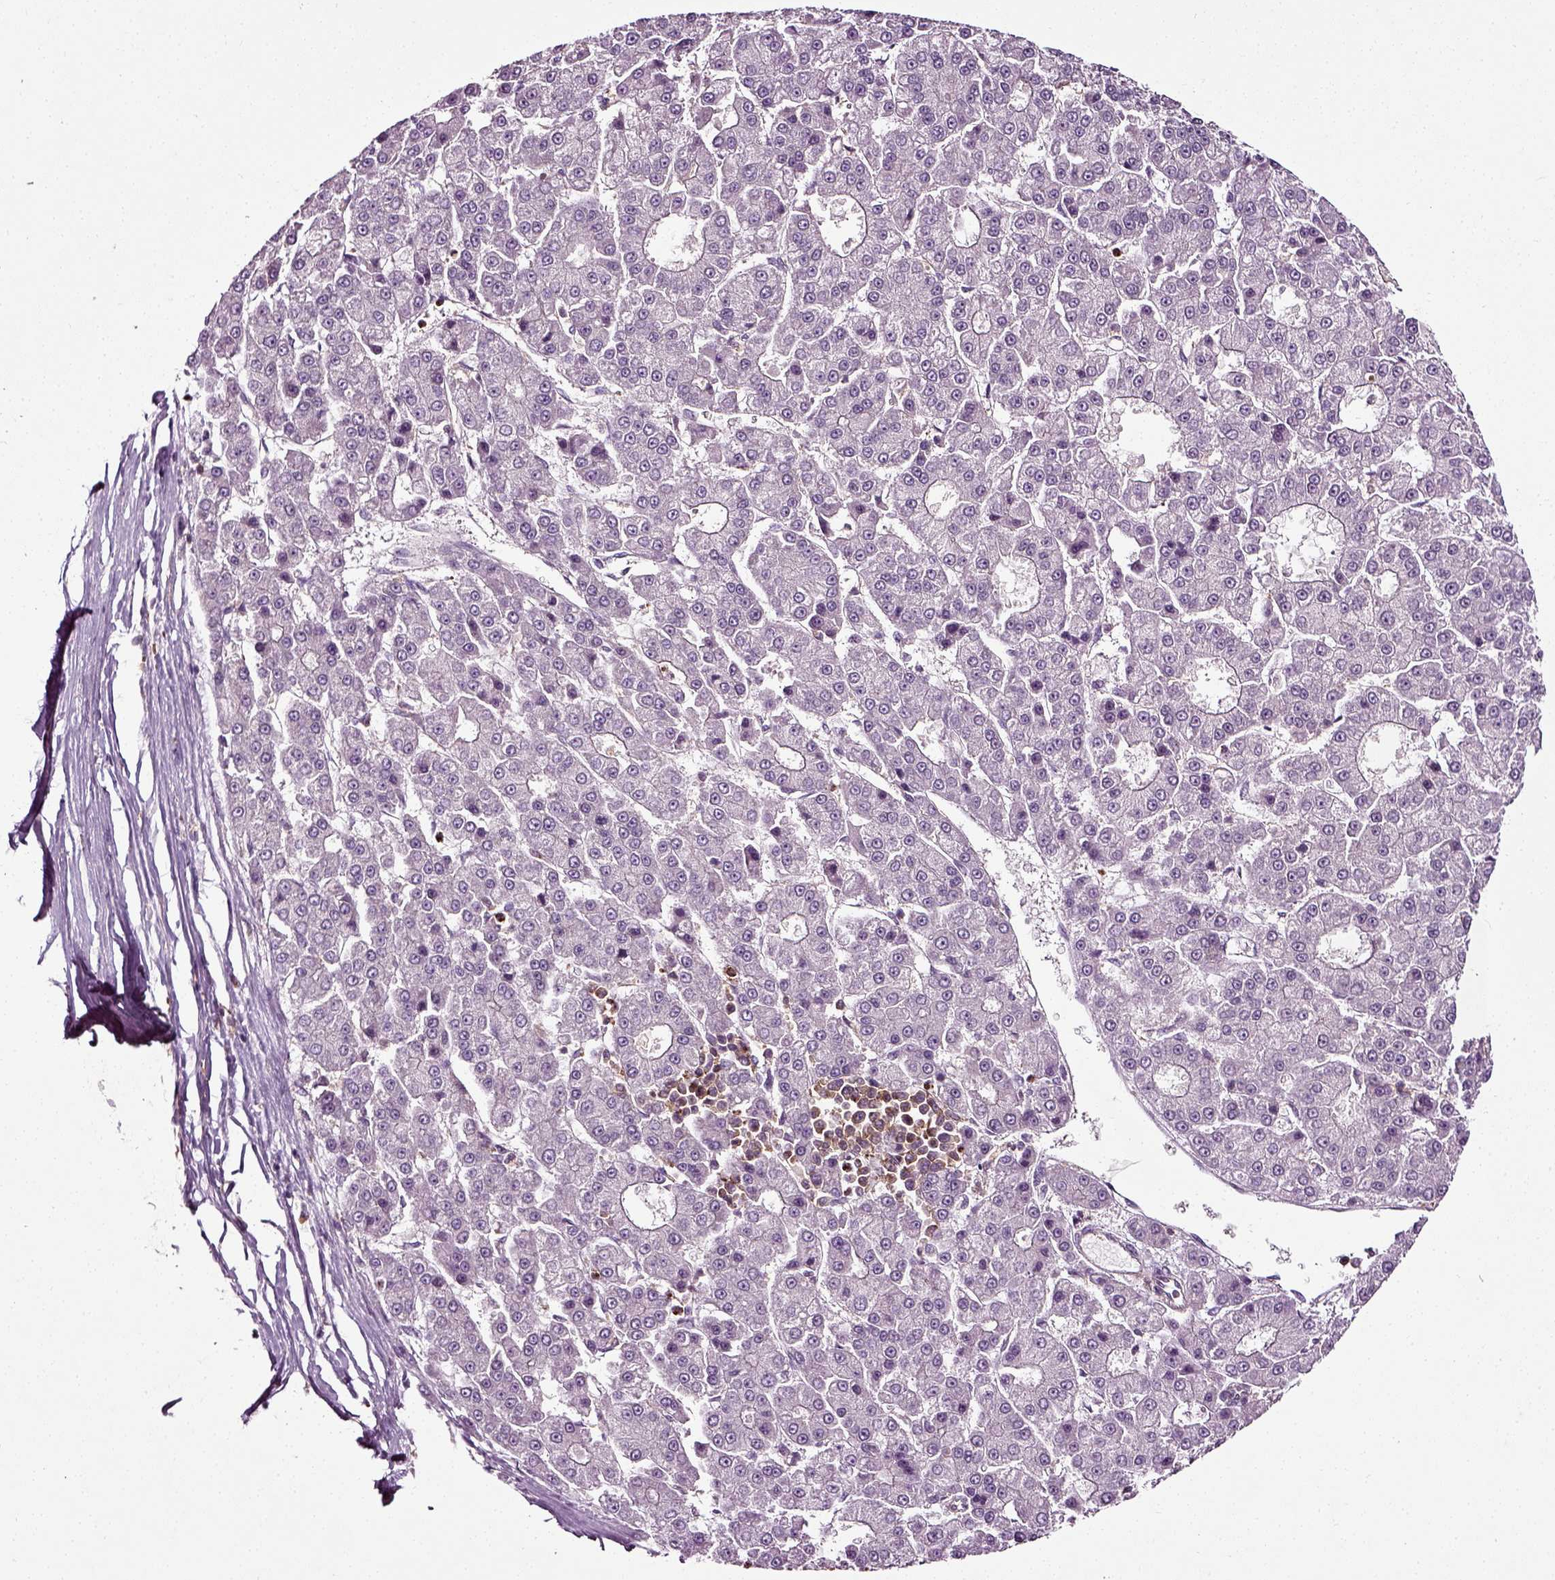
{"staining": {"intensity": "negative", "quantity": "none", "location": "none"}, "tissue": "liver cancer", "cell_type": "Tumor cells", "image_type": "cancer", "snomed": [{"axis": "morphology", "description": "Carcinoma, Hepatocellular, NOS"}, {"axis": "topography", "description": "Liver"}], "caption": "This is a image of immunohistochemistry staining of hepatocellular carcinoma (liver), which shows no expression in tumor cells. The staining was performed using DAB (3,3'-diaminobenzidine) to visualize the protein expression in brown, while the nuclei were stained in blue with hematoxylin (Magnification: 20x).", "gene": "RHOF", "patient": {"sex": "male", "age": 70}}